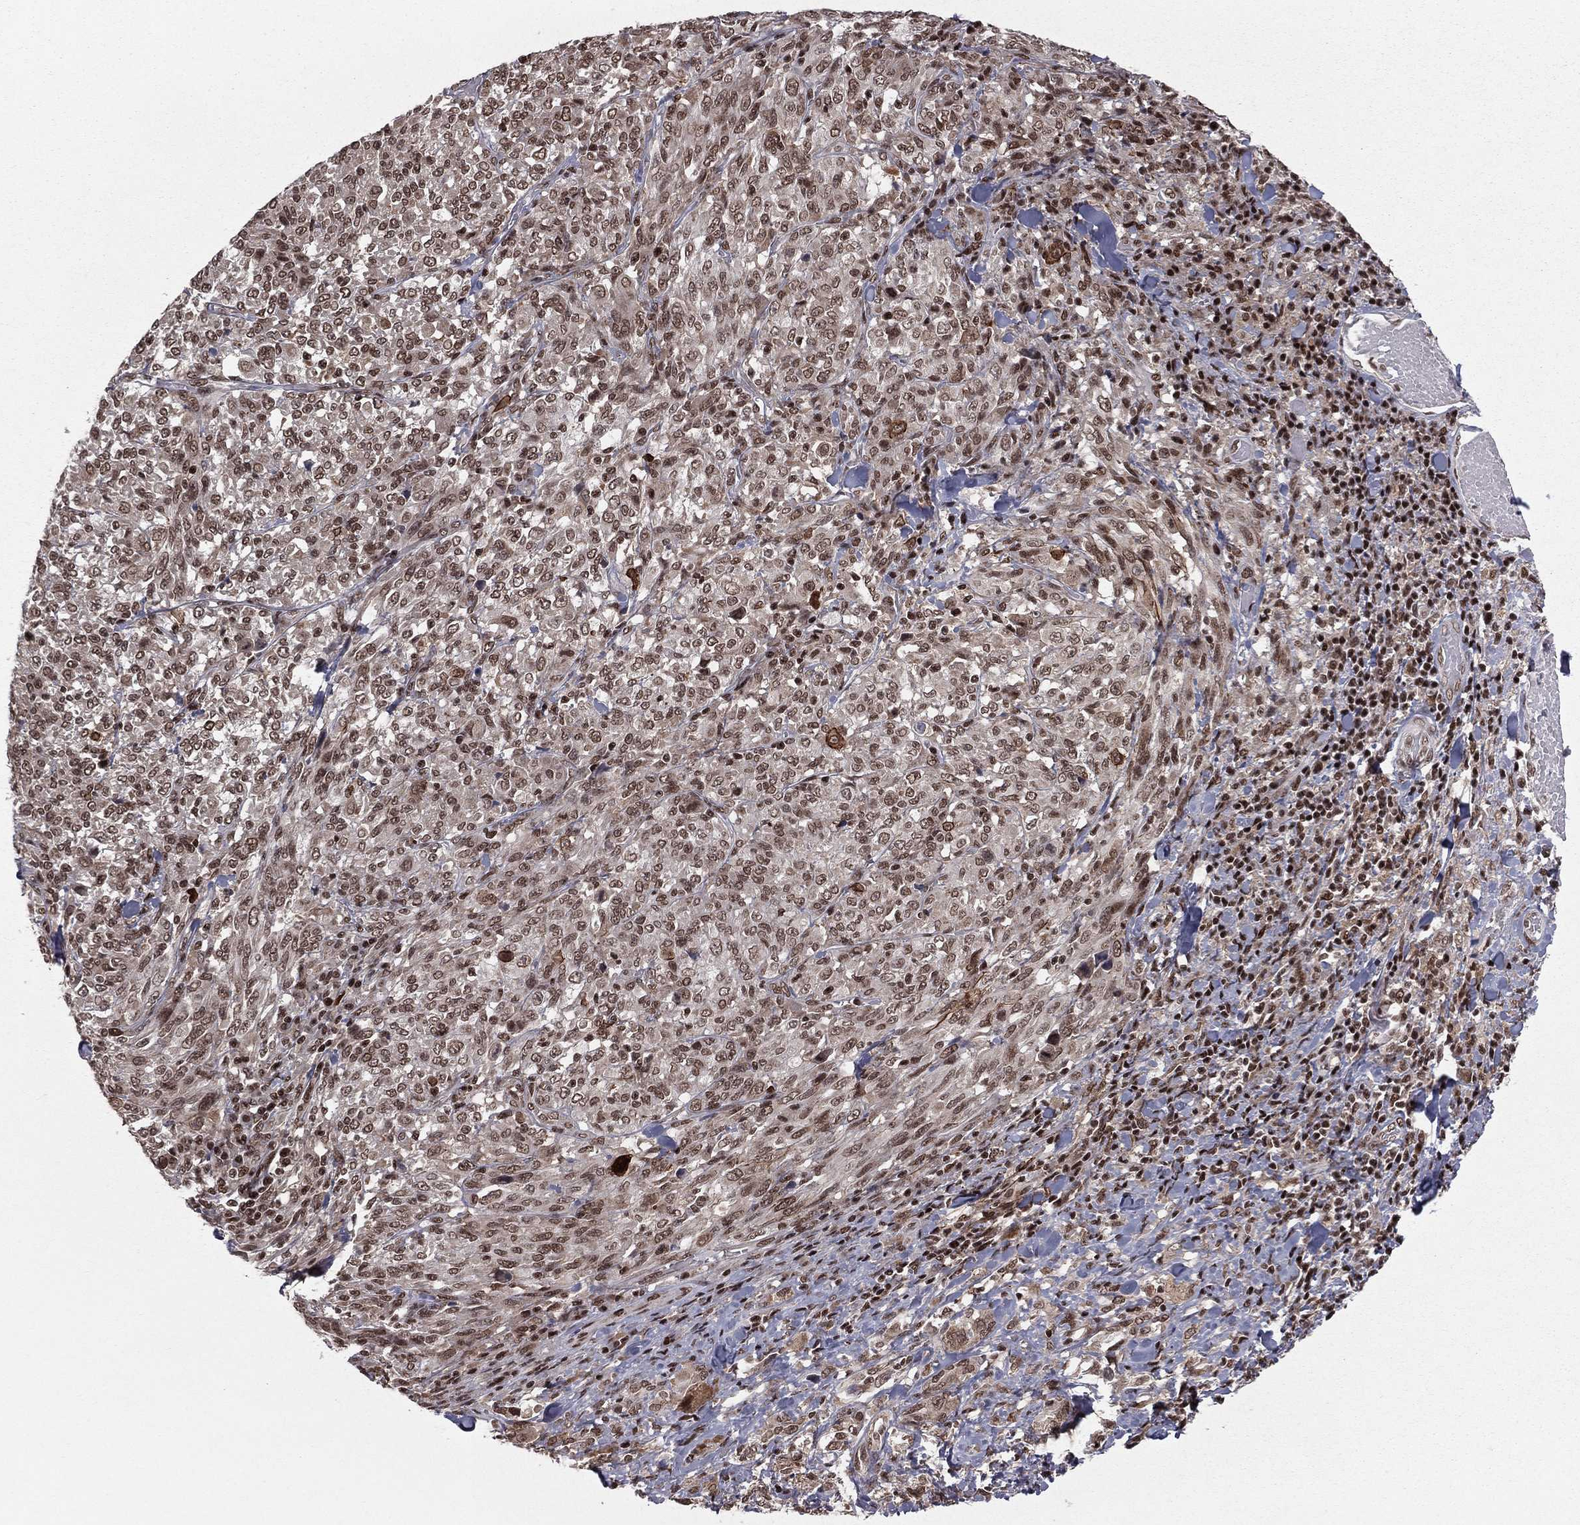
{"staining": {"intensity": "moderate", "quantity": ">75%", "location": "nuclear"}, "tissue": "melanoma", "cell_type": "Tumor cells", "image_type": "cancer", "snomed": [{"axis": "morphology", "description": "Malignant melanoma, NOS"}, {"axis": "topography", "description": "Skin"}], "caption": "Immunohistochemistry (IHC) histopathology image of malignant melanoma stained for a protein (brown), which demonstrates medium levels of moderate nuclear expression in approximately >75% of tumor cells.", "gene": "NFYB", "patient": {"sex": "female", "age": 91}}